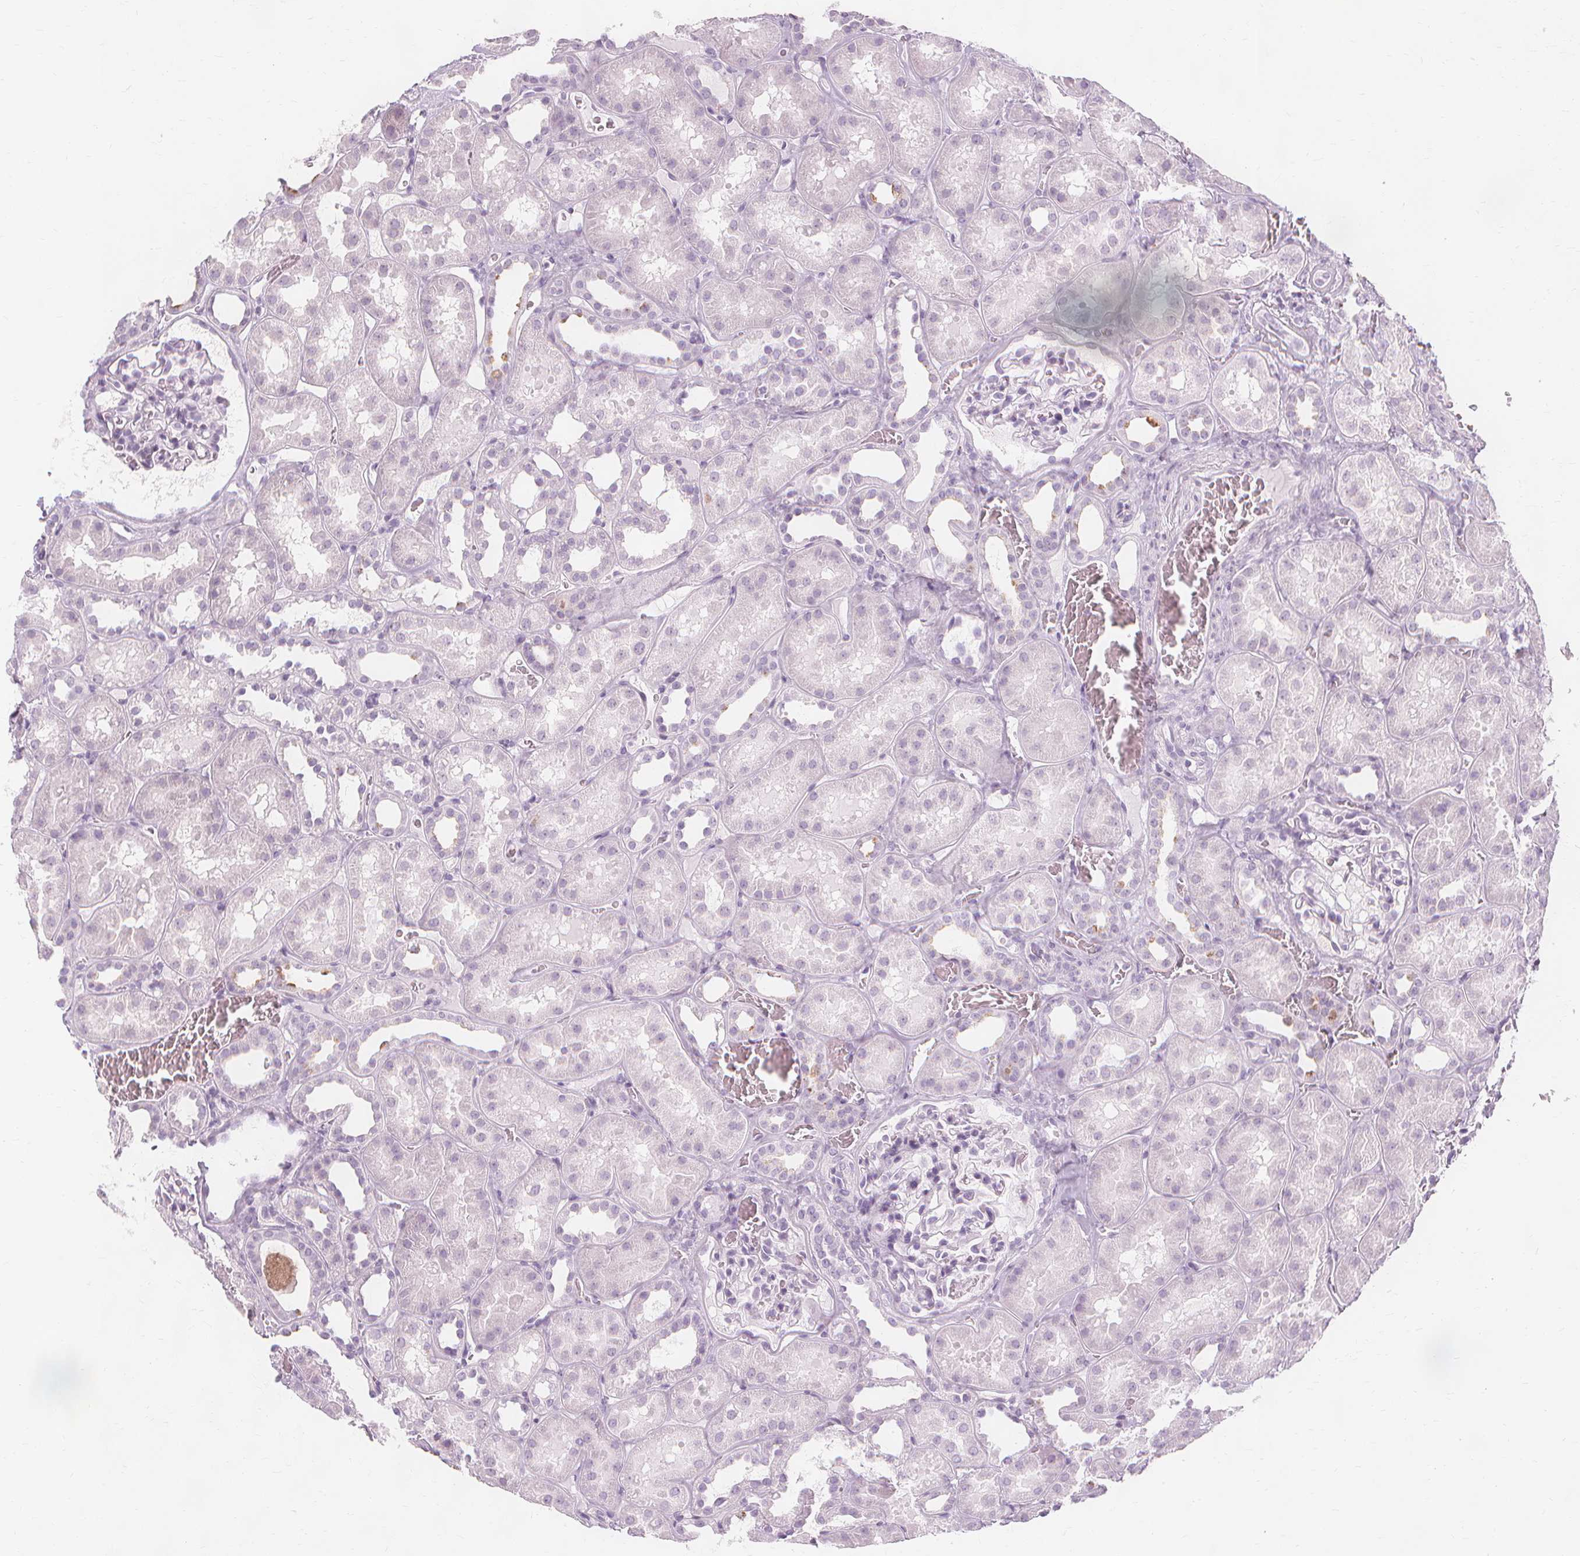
{"staining": {"intensity": "negative", "quantity": "none", "location": "none"}, "tissue": "kidney", "cell_type": "Cells in glomeruli", "image_type": "normal", "snomed": [{"axis": "morphology", "description": "Normal tissue, NOS"}, {"axis": "topography", "description": "Kidney"}], "caption": "Immunohistochemistry of benign human kidney exhibits no expression in cells in glomeruli. (DAB IHC, high magnification).", "gene": "TFF1", "patient": {"sex": "female", "age": 41}}